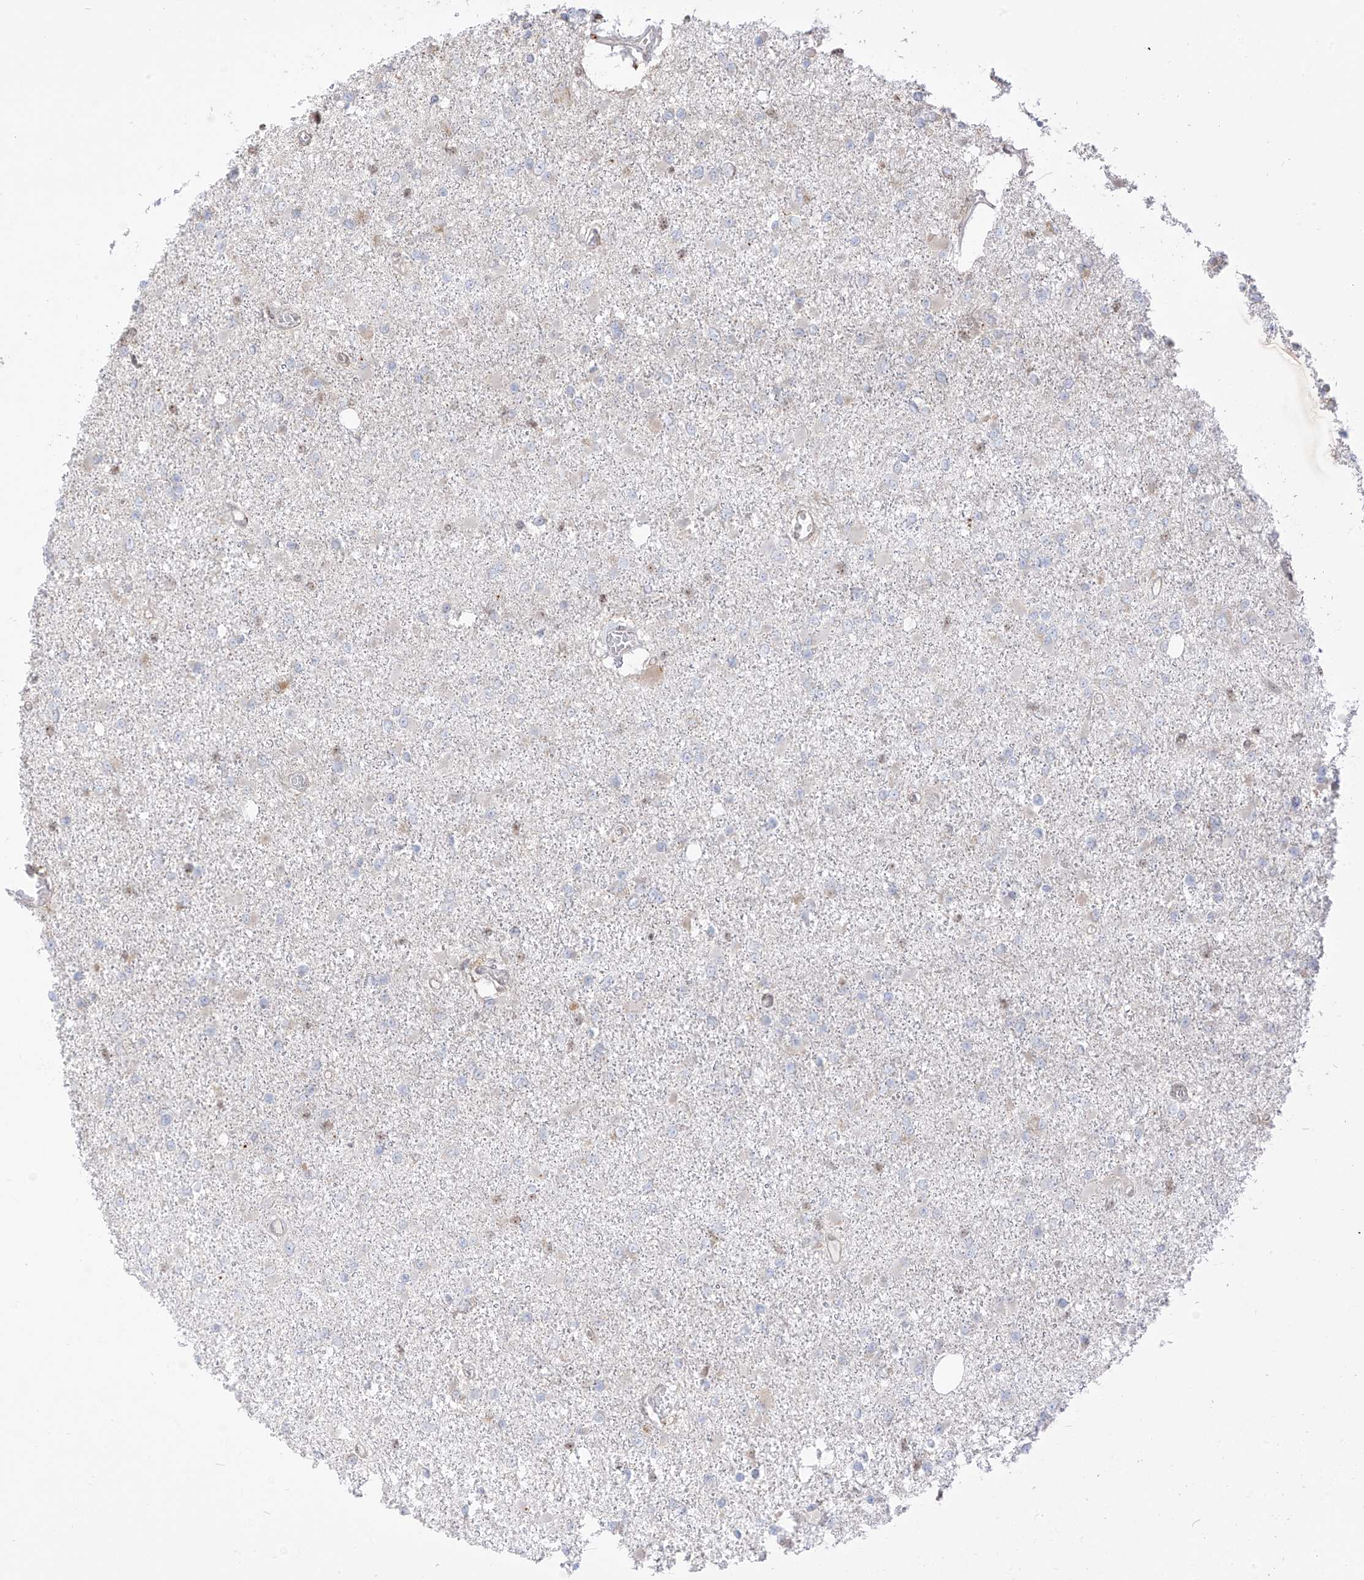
{"staining": {"intensity": "negative", "quantity": "none", "location": "none"}, "tissue": "glioma", "cell_type": "Tumor cells", "image_type": "cancer", "snomed": [{"axis": "morphology", "description": "Glioma, malignant, Low grade"}, {"axis": "topography", "description": "Brain"}], "caption": "Protein analysis of low-grade glioma (malignant) exhibits no significant expression in tumor cells.", "gene": "ZBTB8A", "patient": {"sex": "female", "age": 22}}